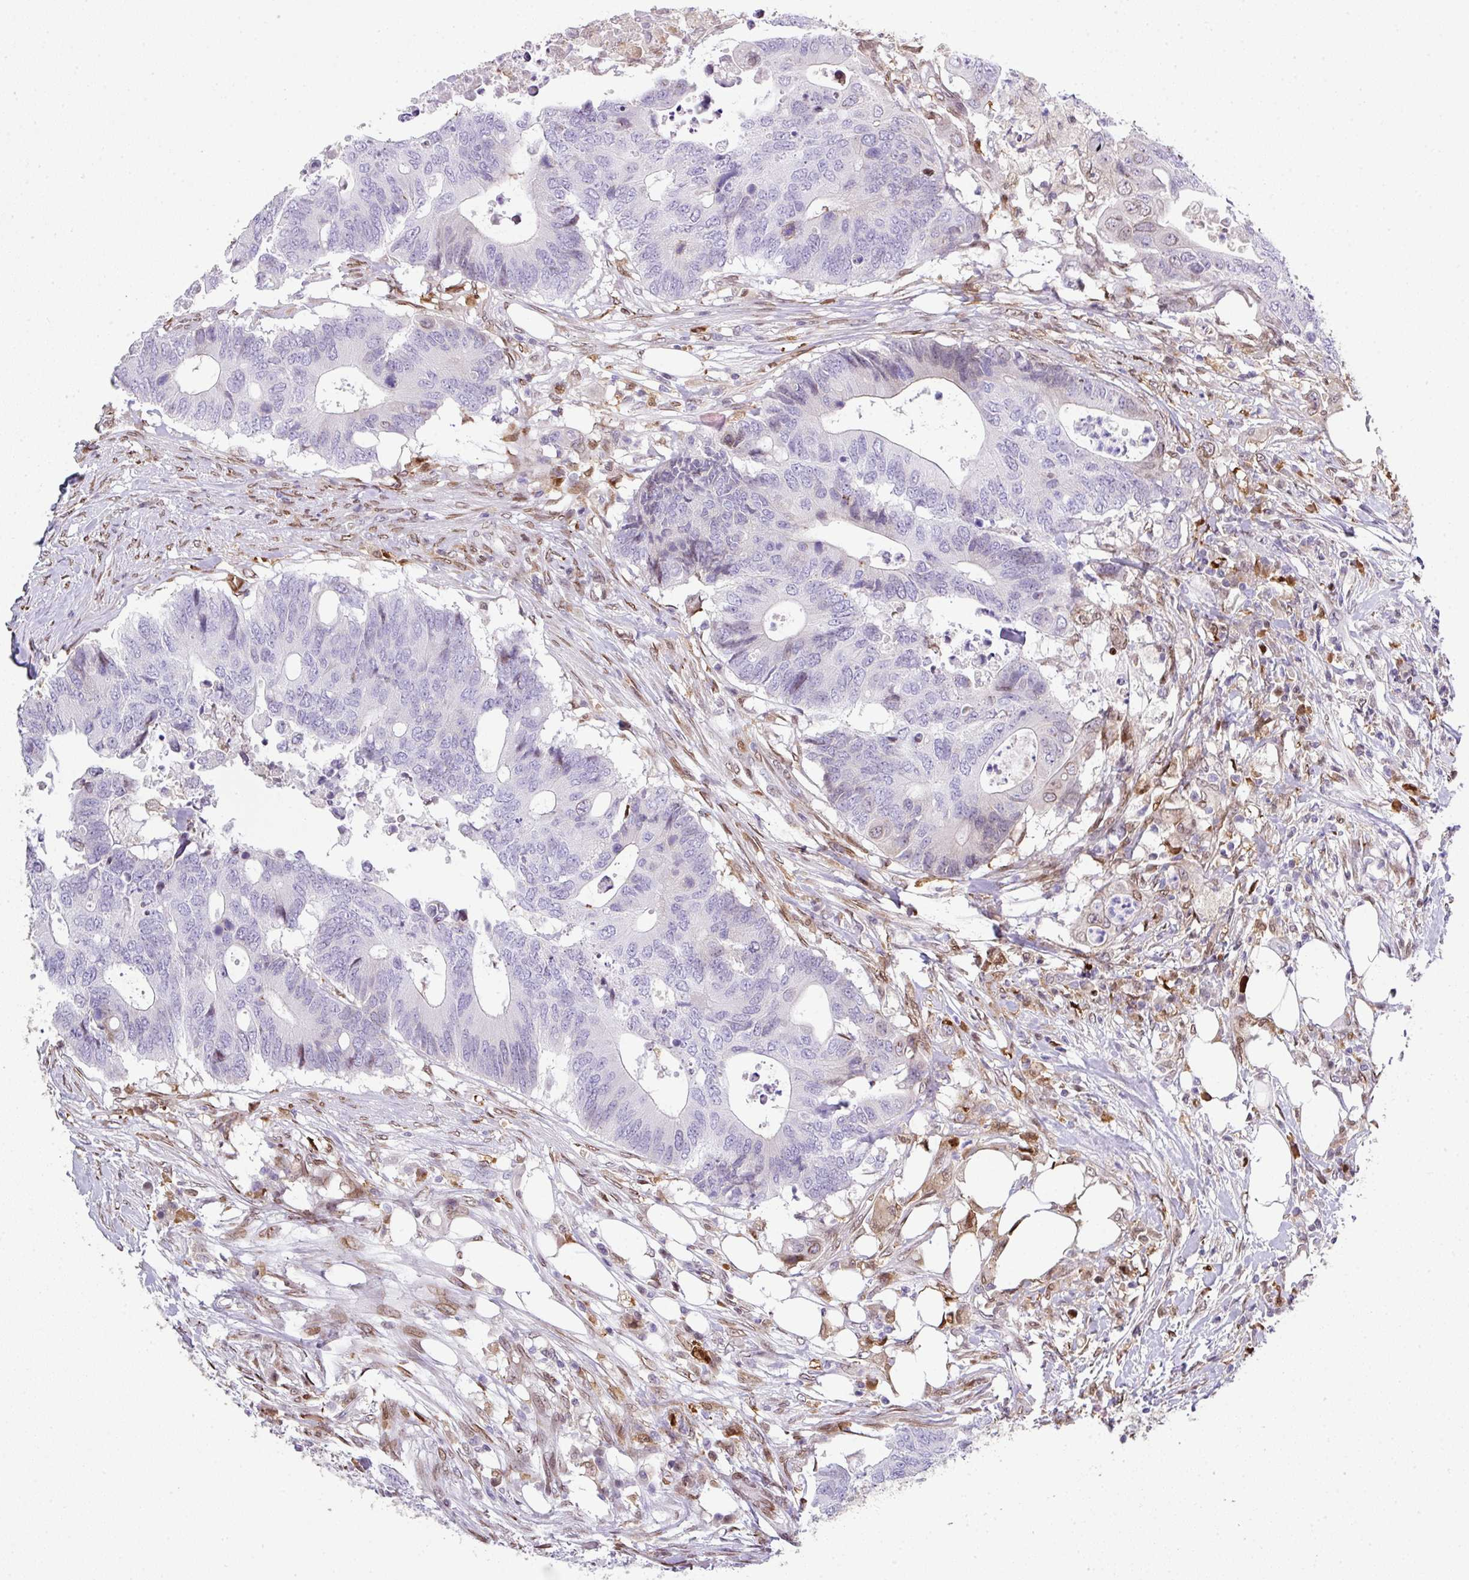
{"staining": {"intensity": "negative", "quantity": "none", "location": "none"}, "tissue": "colorectal cancer", "cell_type": "Tumor cells", "image_type": "cancer", "snomed": [{"axis": "morphology", "description": "Adenocarcinoma, NOS"}, {"axis": "topography", "description": "Colon"}], "caption": "DAB immunohistochemical staining of human colorectal adenocarcinoma reveals no significant expression in tumor cells.", "gene": "PLK1", "patient": {"sex": "male", "age": 71}}